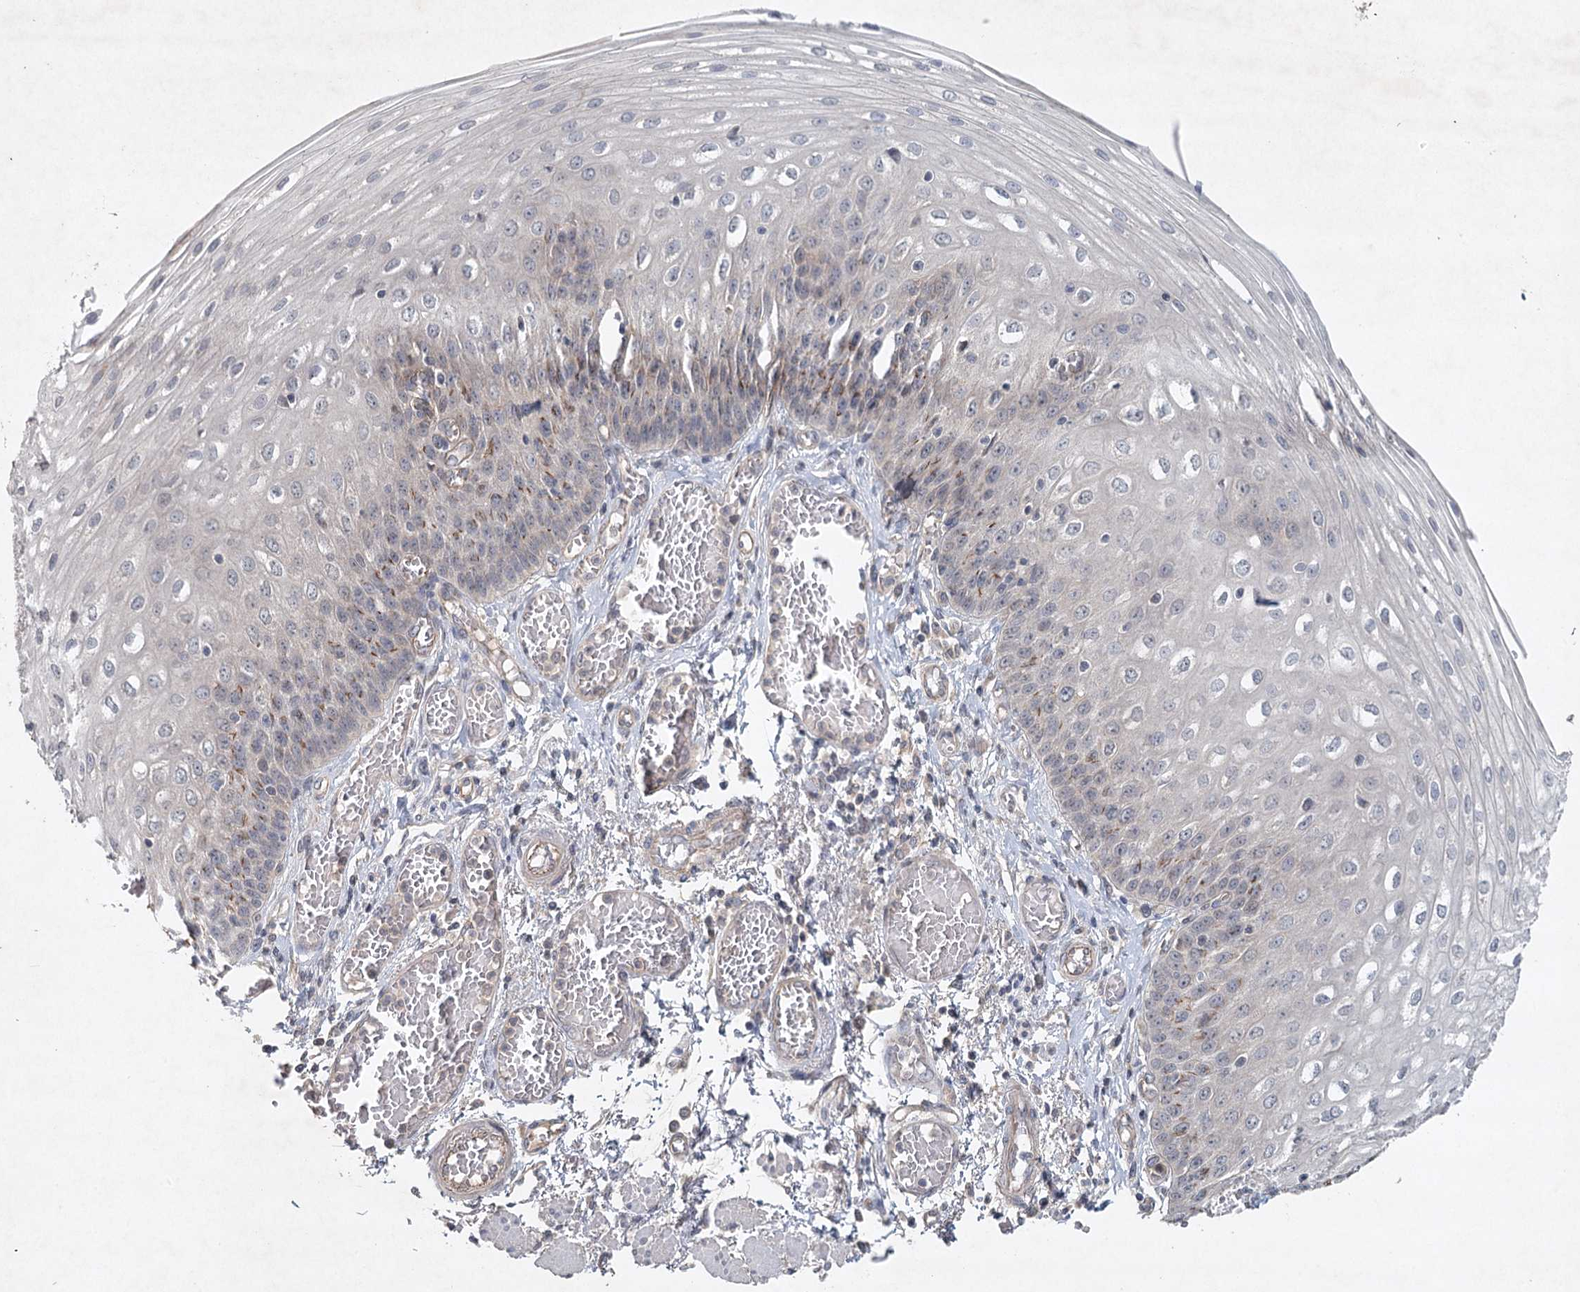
{"staining": {"intensity": "moderate", "quantity": "<25%", "location": "cytoplasmic/membranous"}, "tissue": "esophagus", "cell_type": "Squamous epithelial cells", "image_type": "normal", "snomed": [{"axis": "morphology", "description": "Normal tissue, NOS"}, {"axis": "topography", "description": "Esophagus"}], "caption": "IHC histopathology image of unremarkable esophagus: human esophagus stained using immunohistochemistry (IHC) displays low levels of moderate protein expression localized specifically in the cytoplasmic/membranous of squamous epithelial cells, appearing as a cytoplasmic/membranous brown color.", "gene": "SYNPO", "patient": {"sex": "male", "age": 81}}